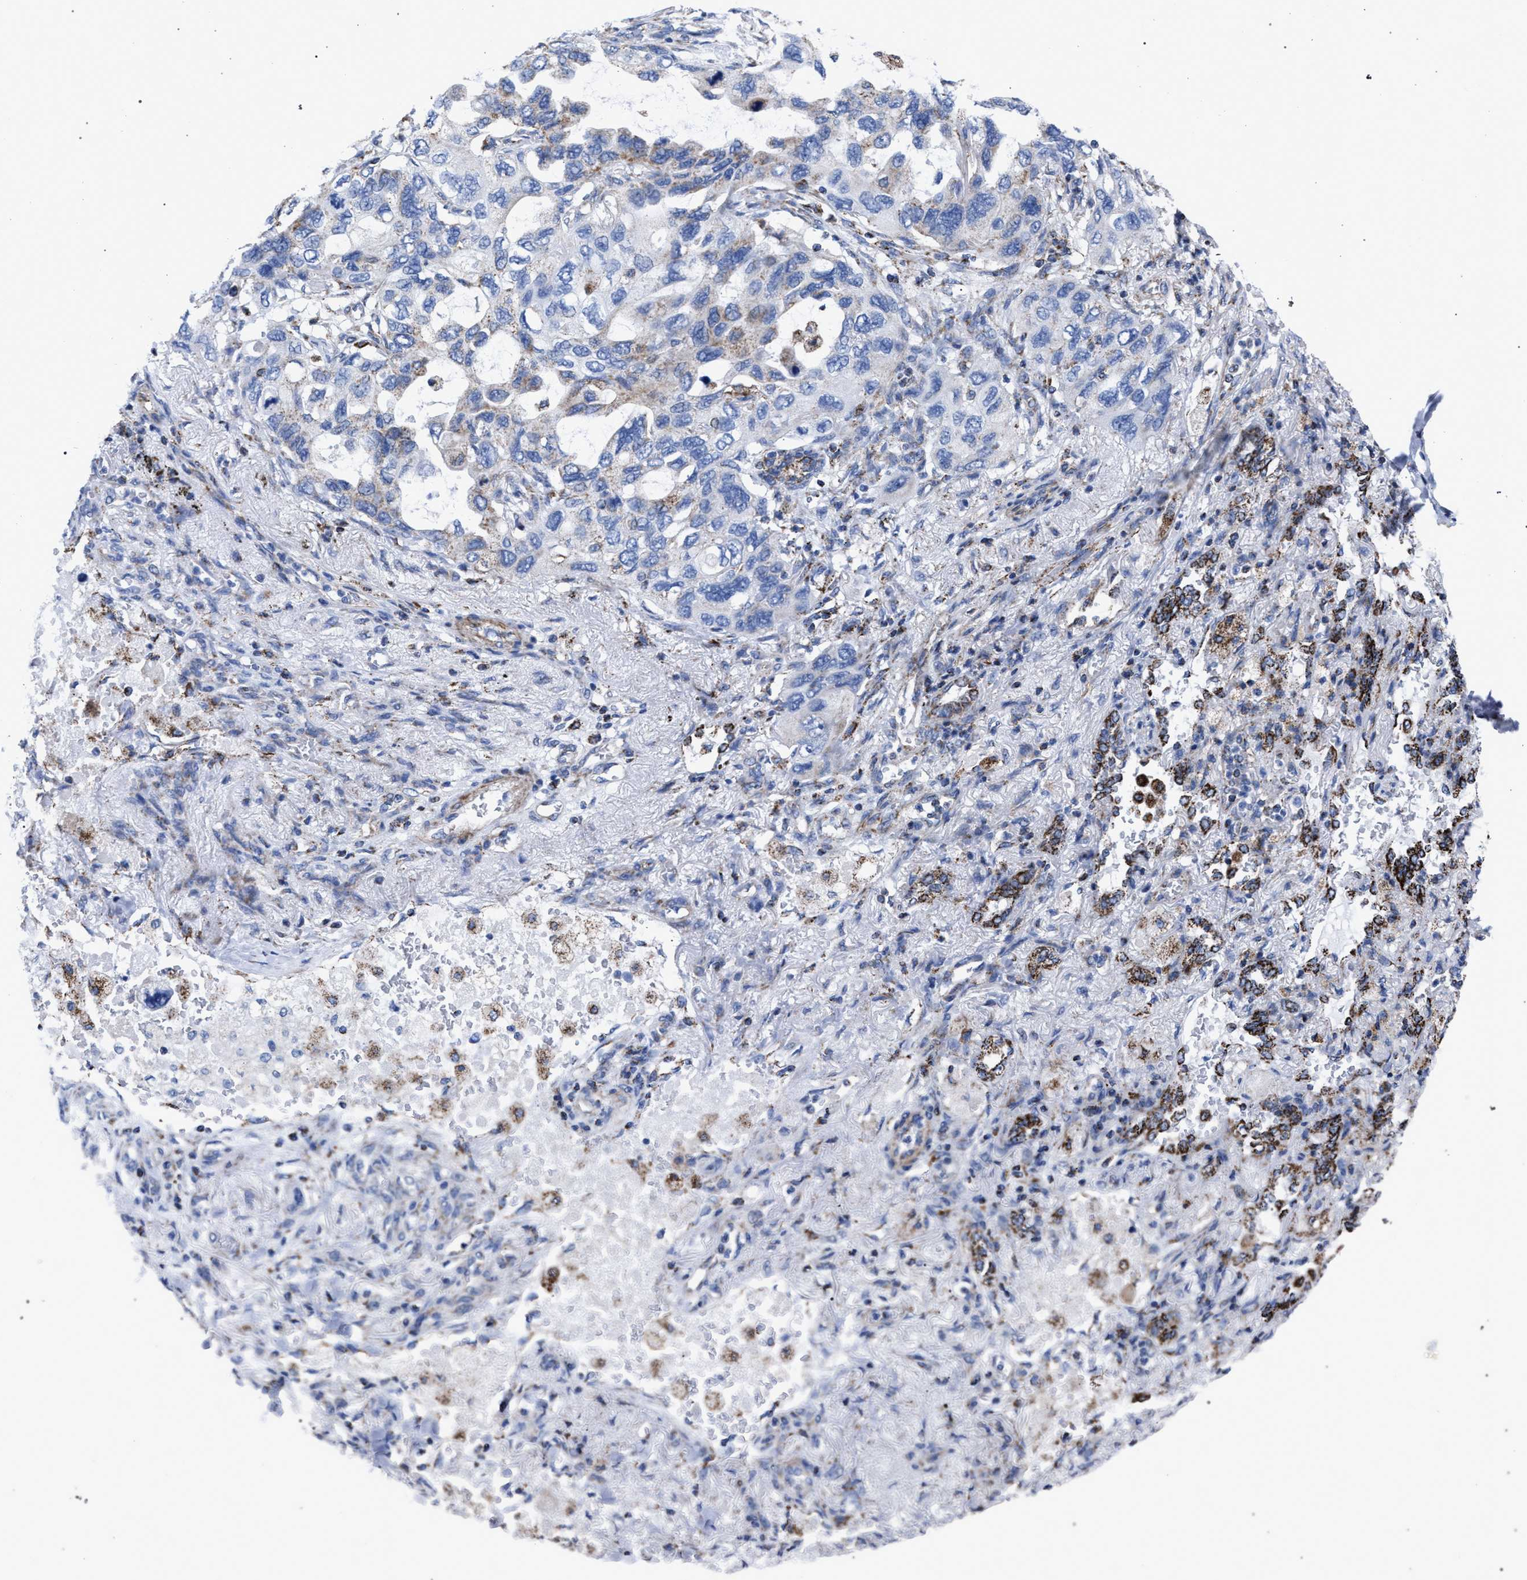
{"staining": {"intensity": "negative", "quantity": "none", "location": "none"}, "tissue": "lung cancer", "cell_type": "Tumor cells", "image_type": "cancer", "snomed": [{"axis": "morphology", "description": "Squamous cell carcinoma, NOS"}, {"axis": "topography", "description": "Lung"}], "caption": "An immunohistochemistry micrograph of lung squamous cell carcinoma is shown. There is no staining in tumor cells of lung squamous cell carcinoma.", "gene": "ACADS", "patient": {"sex": "female", "age": 73}}